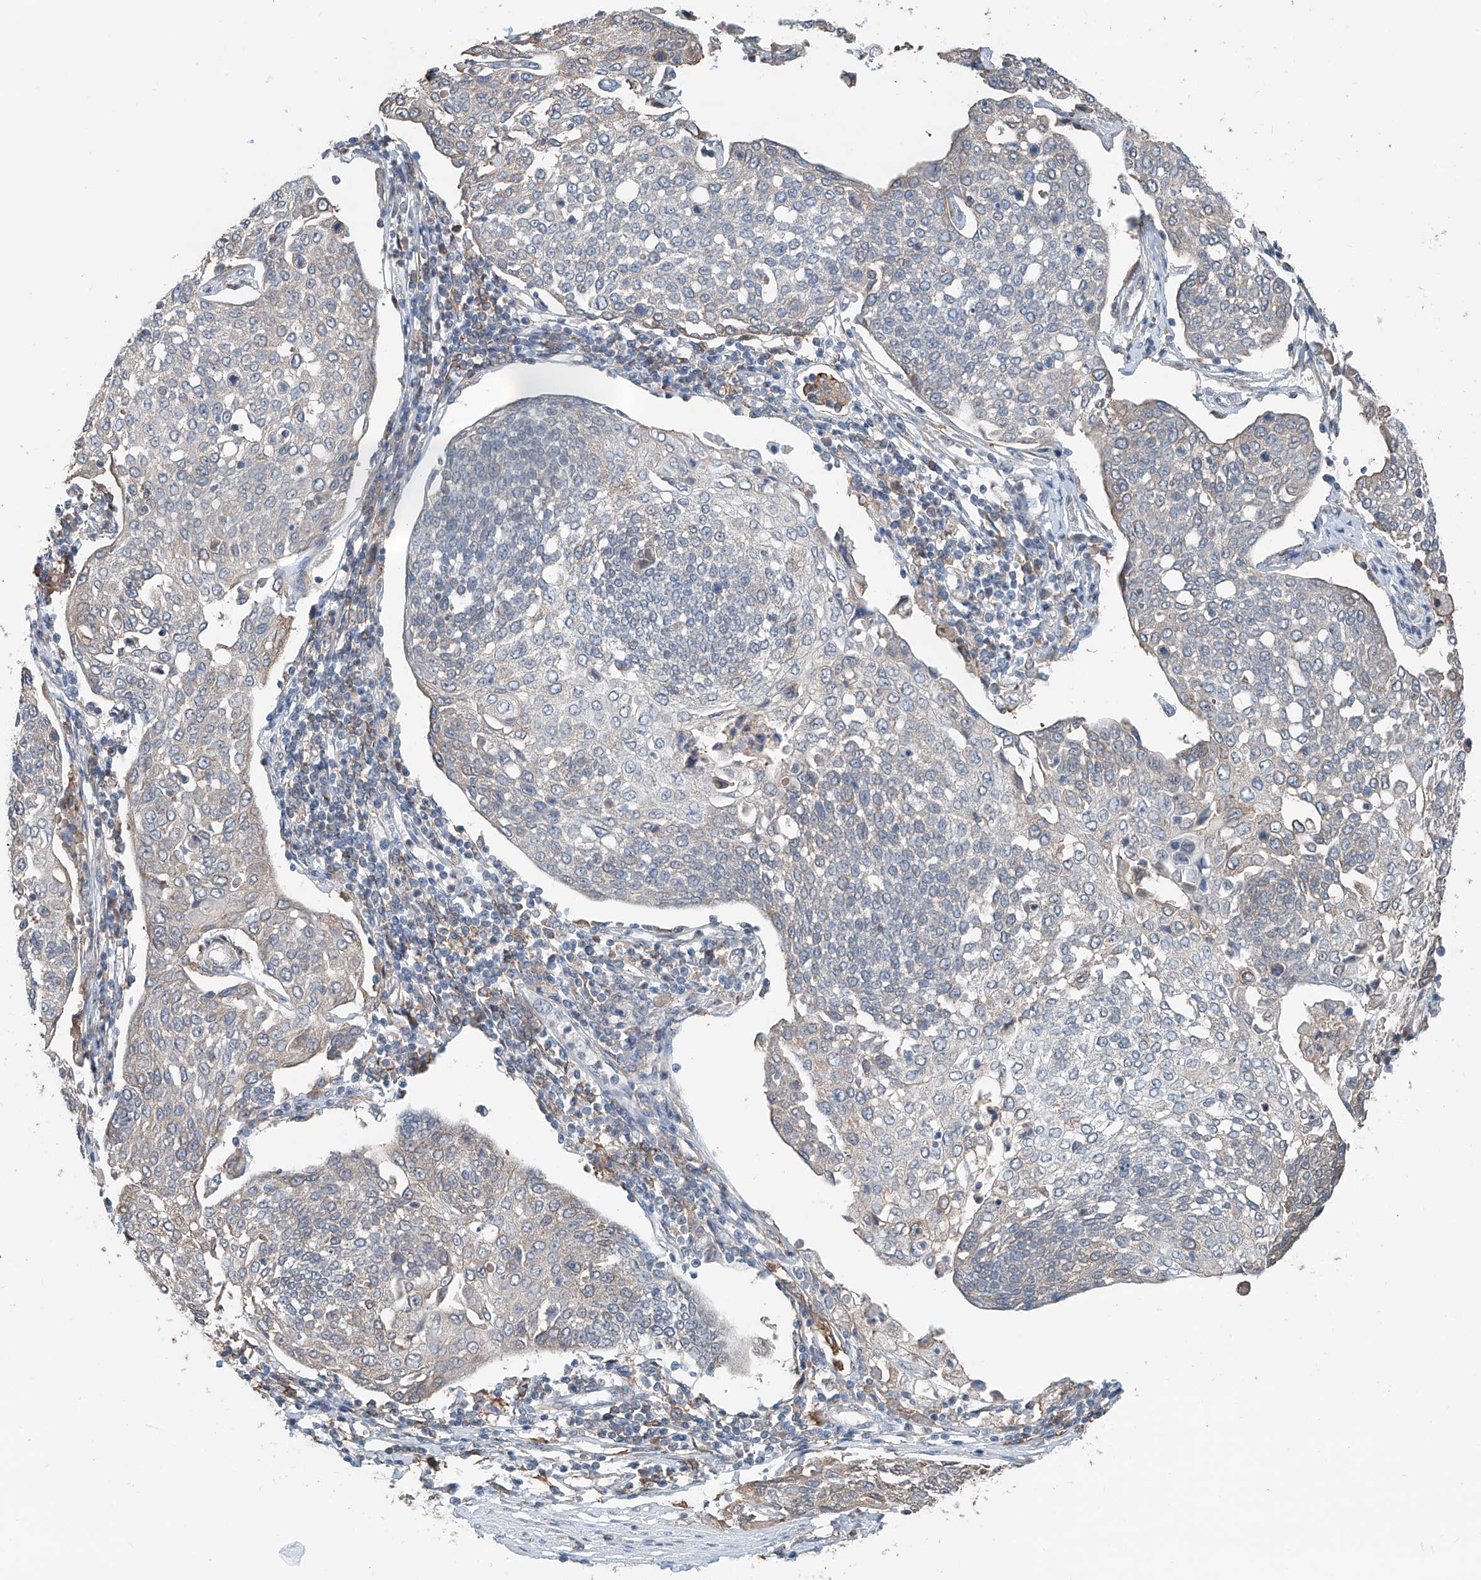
{"staining": {"intensity": "negative", "quantity": "none", "location": "none"}, "tissue": "cervical cancer", "cell_type": "Tumor cells", "image_type": "cancer", "snomed": [{"axis": "morphology", "description": "Squamous cell carcinoma, NOS"}, {"axis": "topography", "description": "Cervix"}], "caption": "Tumor cells are negative for protein expression in human cervical cancer (squamous cell carcinoma).", "gene": "KCNK10", "patient": {"sex": "female", "age": 34}}